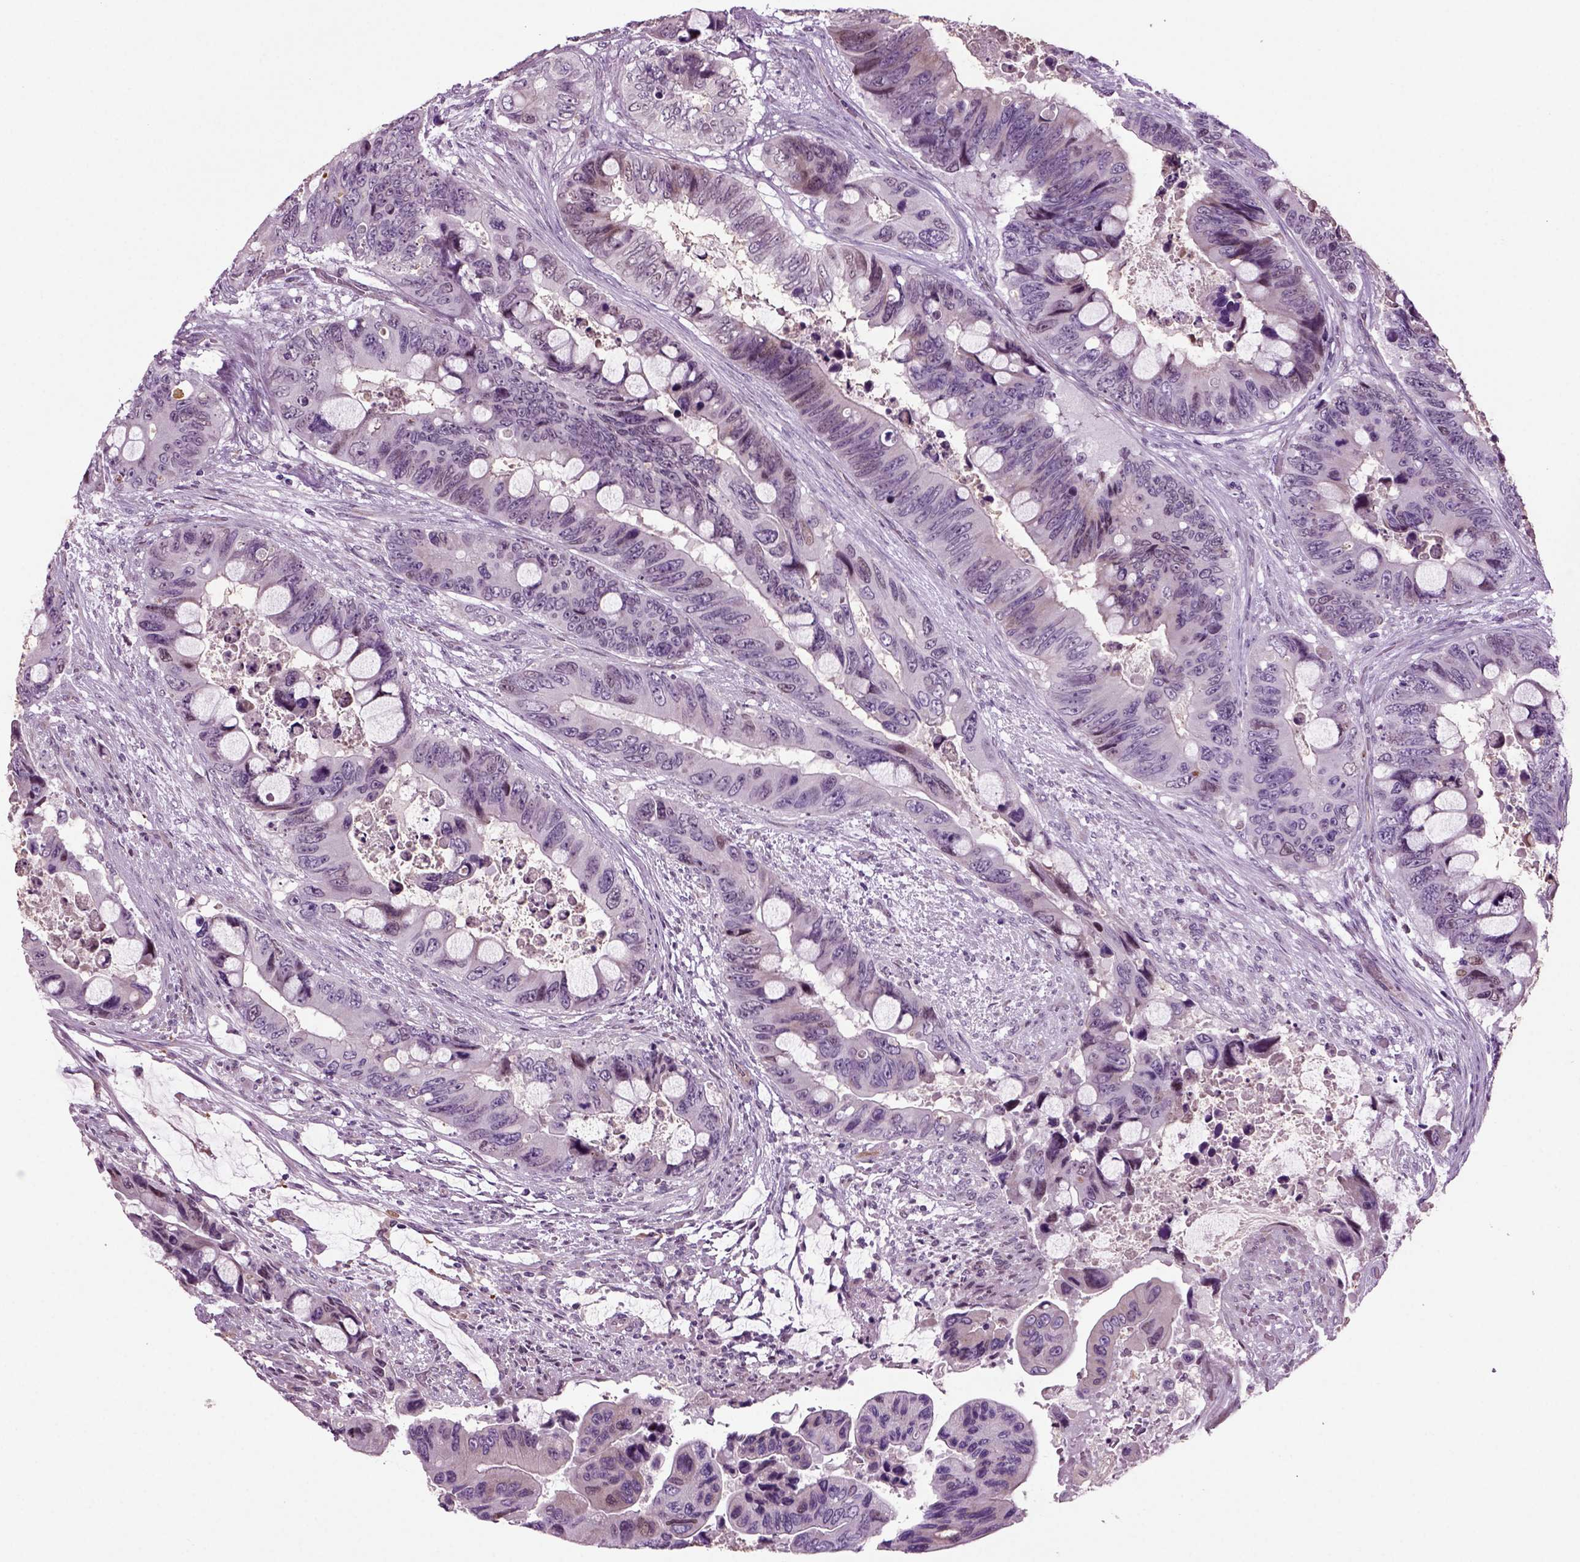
{"staining": {"intensity": "negative", "quantity": "none", "location": "none"}, "tissue": "colorectal cancer", "cell_type": "Tumor cells", "image_type": "cancer", "snomed": [{"axis": "morphology", "description": "Adenocarcinoma, NOS"}, {"axis": "topography", "description": "Rectum"}], "caption": "IHC histopathology image of neoplastic tissue: colorectal cancer (adenocarcinoma) stained with DAB (3,3'-diaminobenzidine) displays no significant protein expression in tumor cells.", "gene": "ARID3A", "patient": {"sex": "male", "age": 63}}